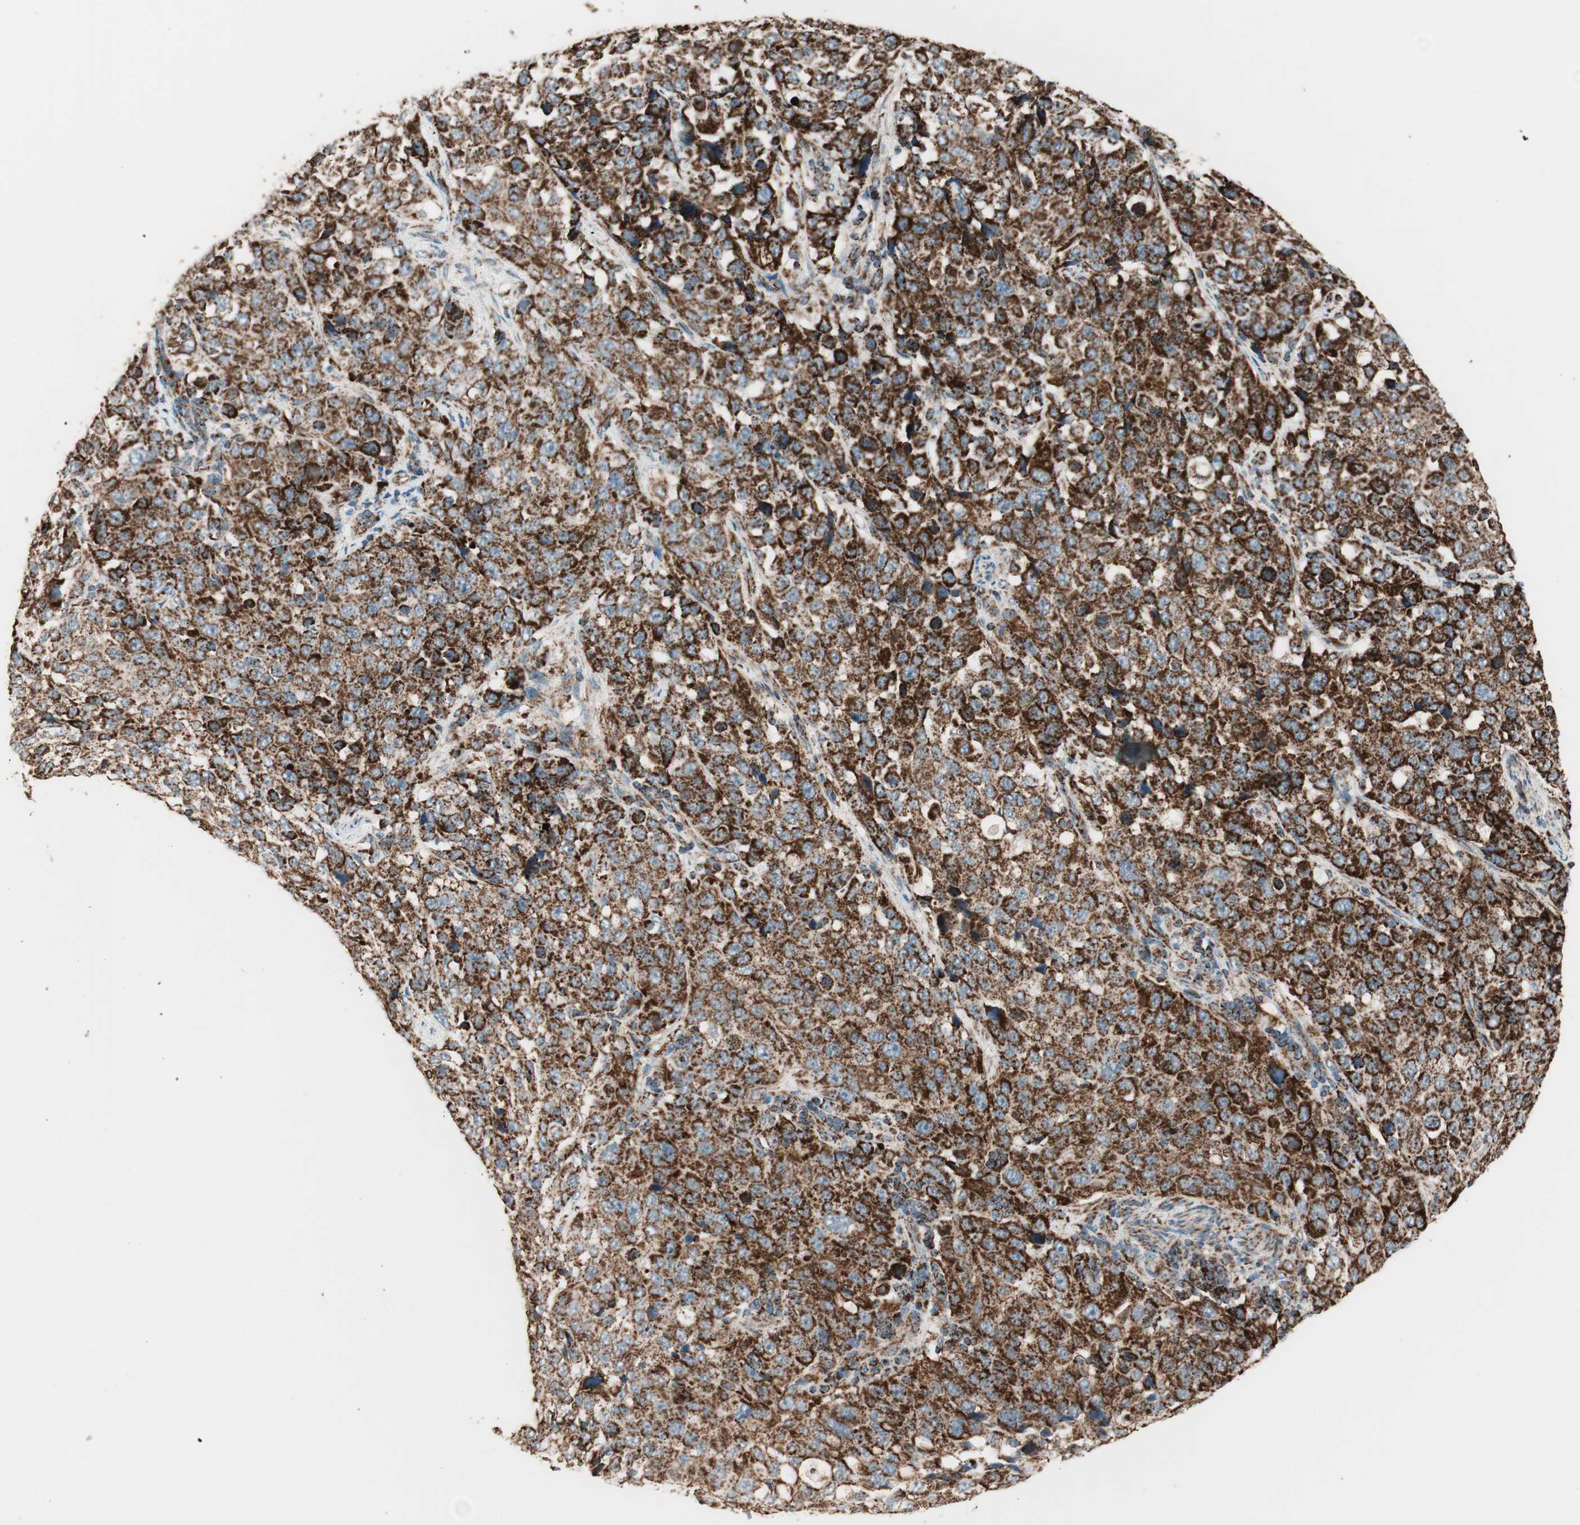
{"staining": {"intensity": "strong", "quantity": ">75%", "location": "cytoplasmic/membranous"}, "tissue": "stomach cancer", "cell_type": "Tumor cells", "image_type": "cancer", "snomed": [{"axis": "morphology", "description": "Normal tissue, NOS"}, {"axis": "morphology", "description": "Adenocarcinoma, NOS"}, {"axis": "topography", "description": "Stomach"}], "caption": "Protein staining of adenocarcinoma (stomach) tissue shows strong cytoplasmic/membranous staining in approximately >75% of tumor cells.", "gene": "TOMM22", "patient": {"sex": "male", "age": 48}}